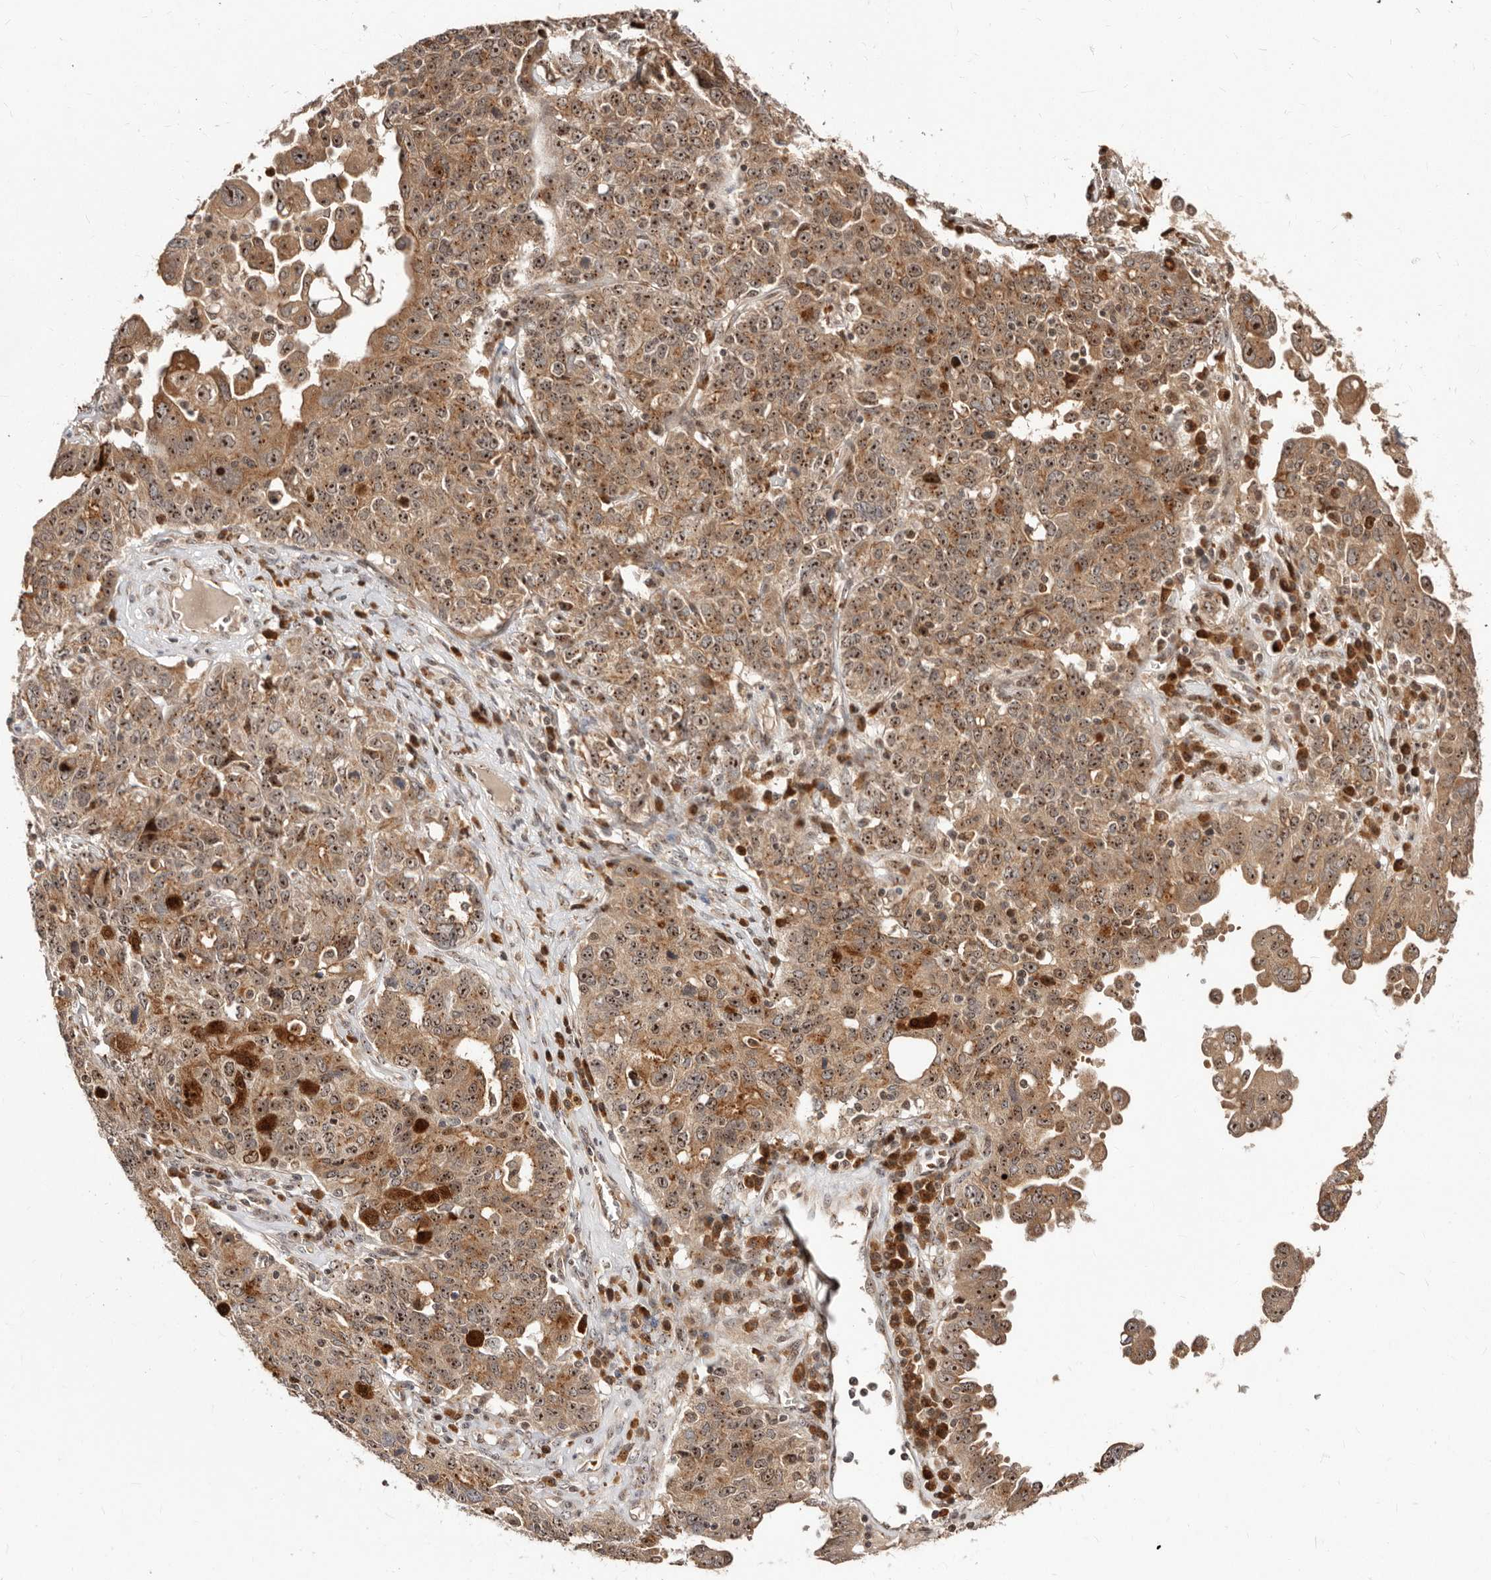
{"staining": {"intensity": "strong", "quantity": ">75%", "location": "cytoplasmic/membranous,nuclear"}, "tissue": "ovarian cancer", "cell_type": "Tumor cells", "image_type": "cancer", "snomed": [{"axis": "morphology", "description": "Carcinoma, endometroid"}, {"axis": "topography", "description": "Ovary"}], "caption": "DAB (3,3'-diaminobenzidine) immunohistochemical staining of human ovarian cancer (endometroid carcinoma) shows strong cytoplasmic/membranous and nuclear protein expression in about >75% of tumor cells.", "gene": "APOL6", "patient": {"sex": "female", "age": 62}}